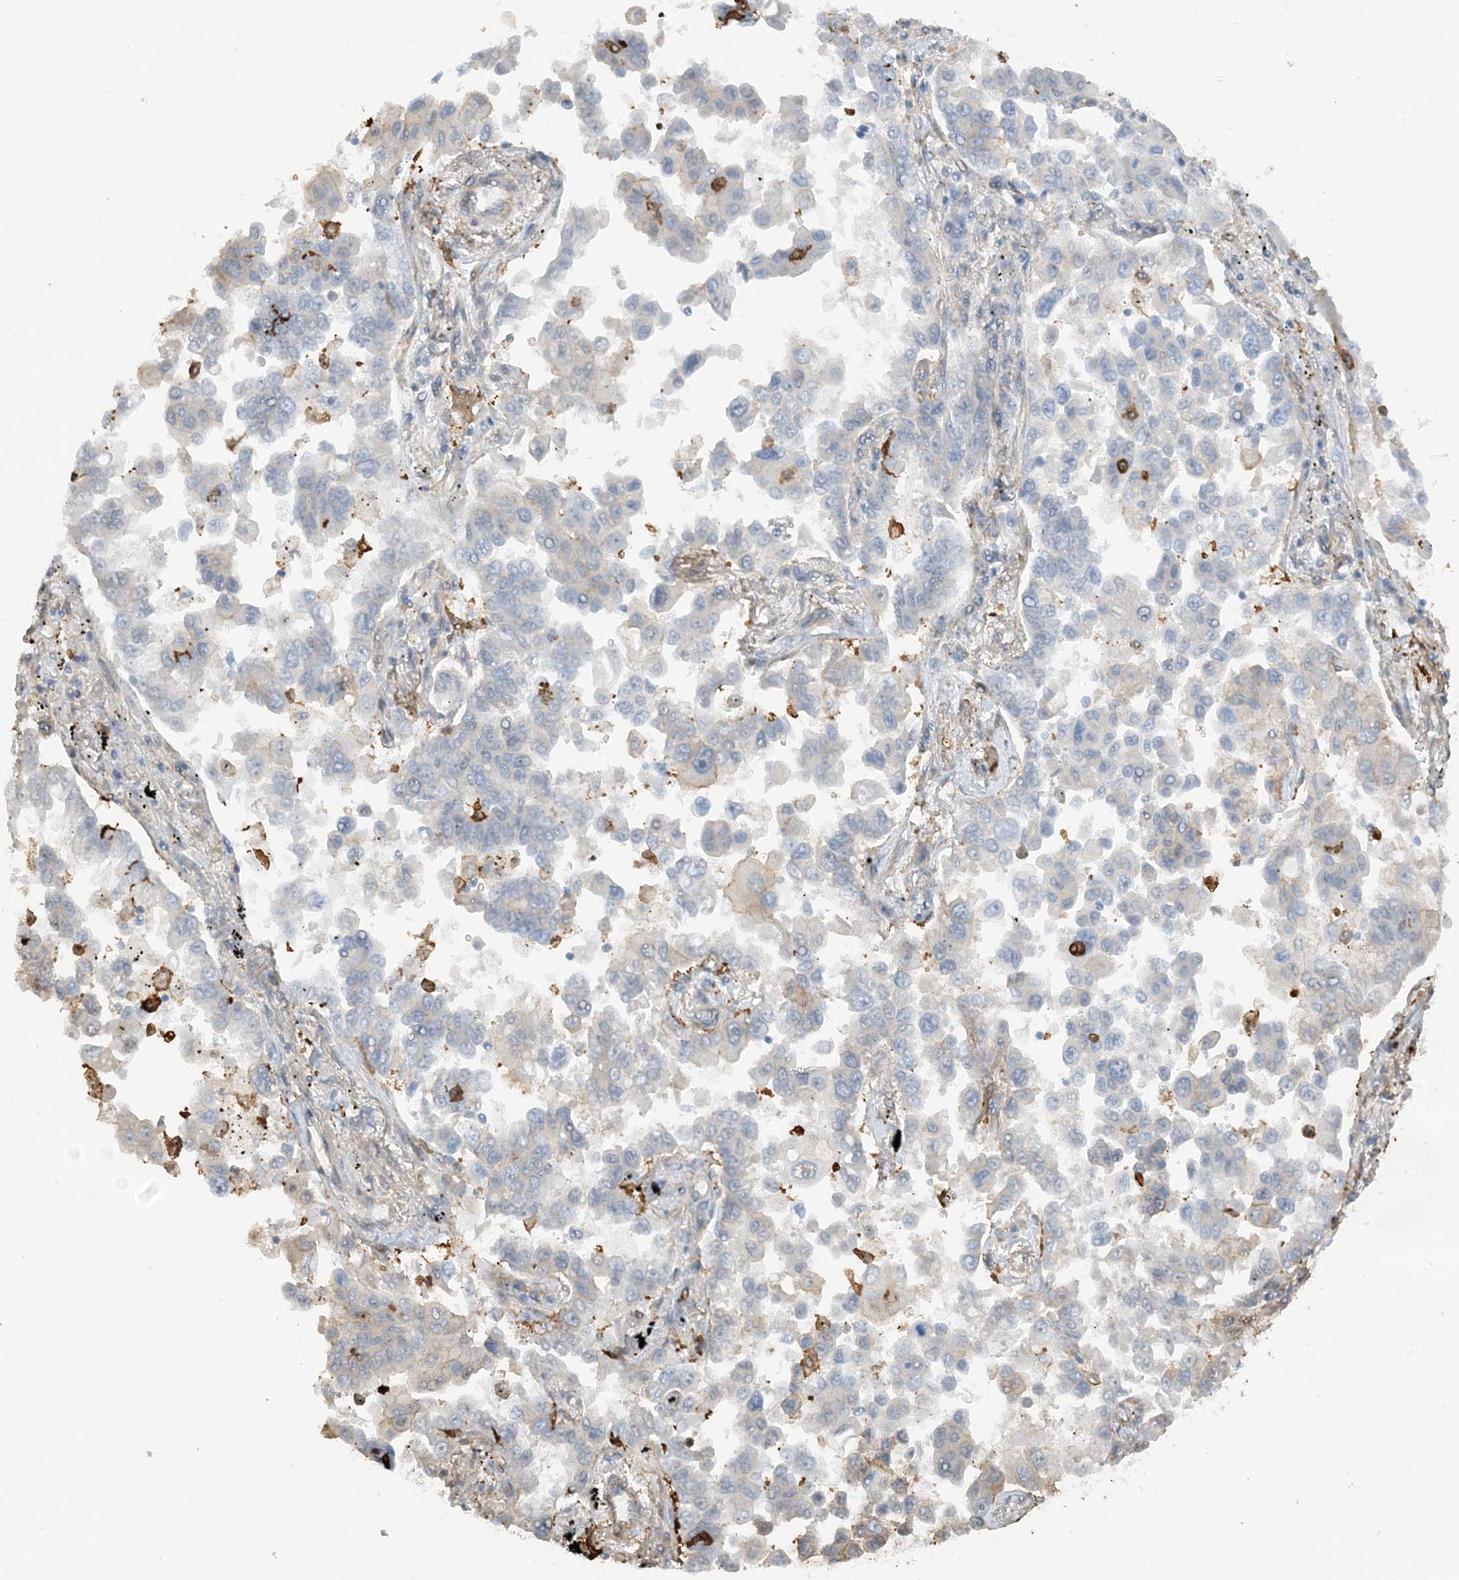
{"staining": {"intensity": "negative", "quantity": "none", "location": "none"}, "tissue": "lung cancer", "cell_type": "Tumor cells", "image_type": "cancer", "snomed": [{"axis": "morphology", "description": "Adenocarcinoma, NOS"}, {"axis": "topography", "description": "Lung"}], "caption": "Immunohistochemistry (IHC) photomicrograph of adenocarcinoma (lung) stained for a protein (brown), which displays no expression in tumor cells.", "gene": "PHACTR2", "patient": {"sex": "female", "age": 67}}